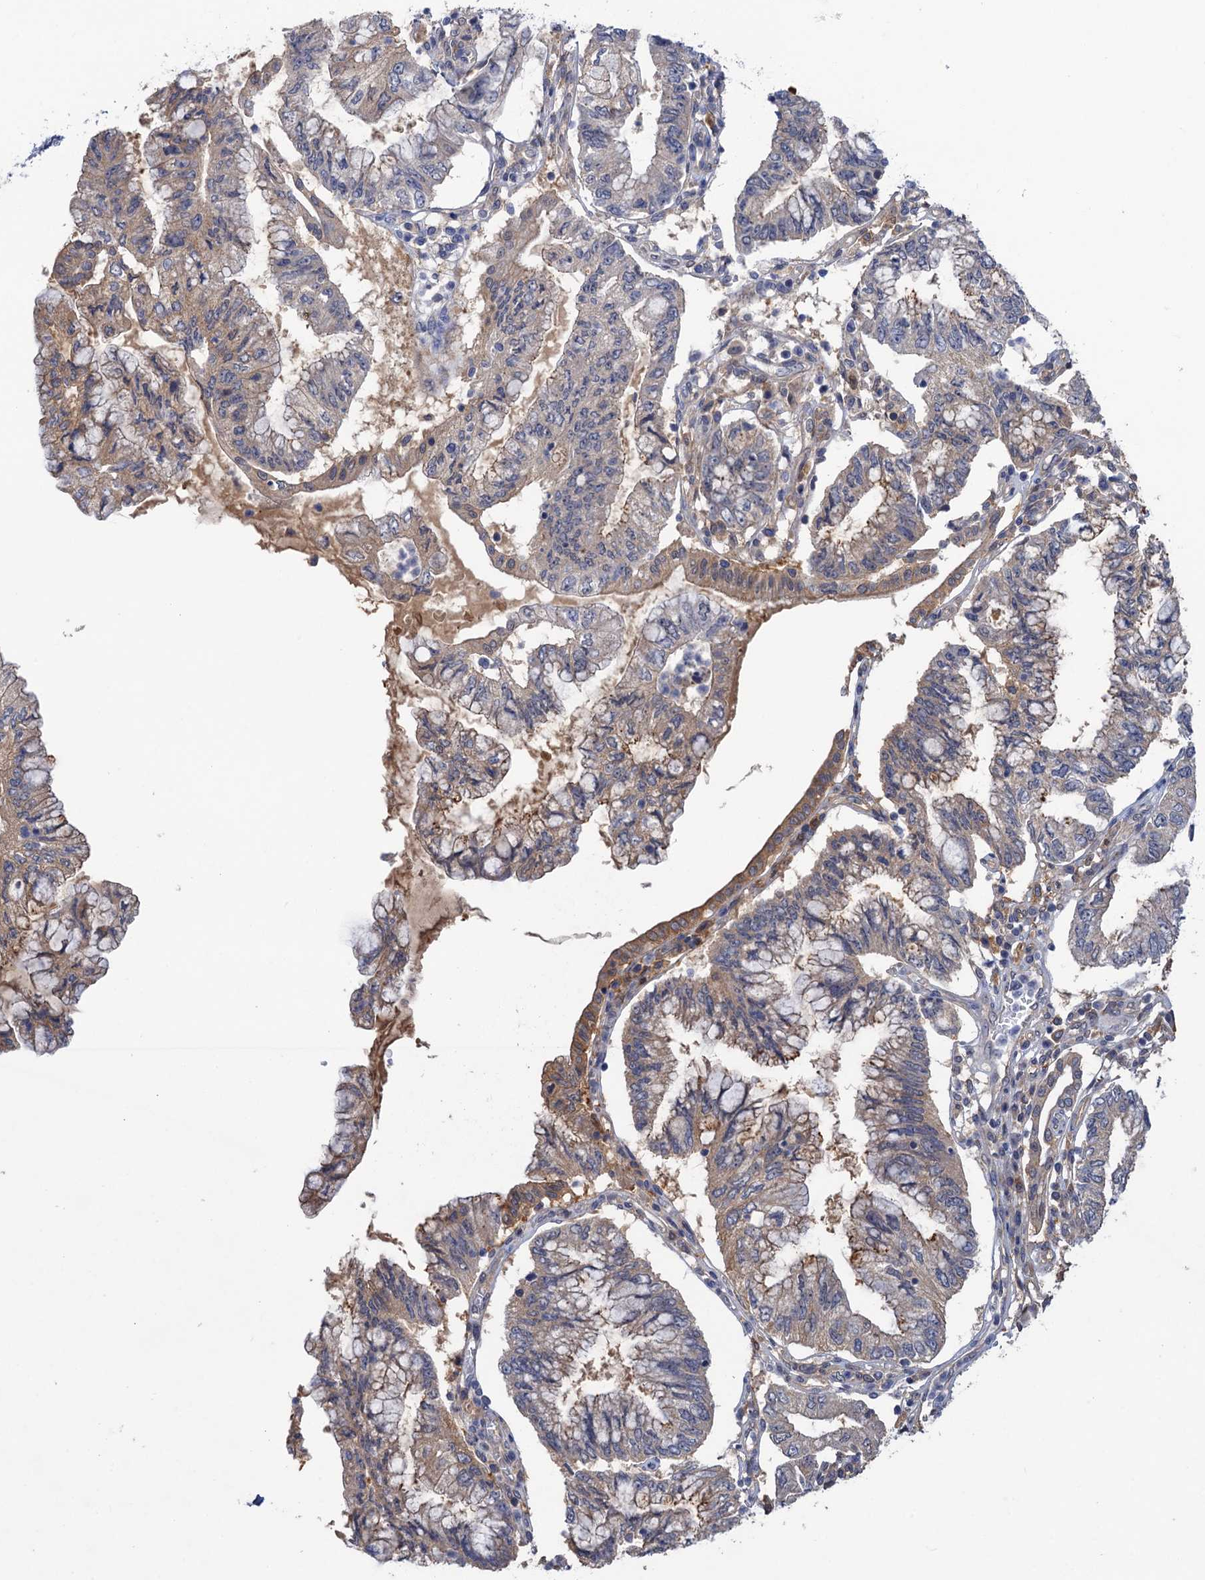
{"staining": {"intensity": "weak", "quantity": "25%-75%", "location": "cytoplasmic/membranous"}, "tissue": "pancreatic cancer", "cell_type": "Tumor cells", "image_type": "cancer", "snomed": [{"axis": "morphology", "description": "Adenocarcinoma, NOS"}, {"axis": "topography", "description": "Pancreas"}], "caption": "Immunohistochemical staining of pancreatic adenocarcinoma exhibits low levels of weak cytoplasmic/membranous staining in about 25%-75% of tumor cells. The protein is stained brown, and the nuclei are stained in blue (DAB (3,3'-diaminobenzidine) IHC with brightfield microscopy, high magnification).", "gene": "NEK8", "patient": {"sex": "female", "age": 73}}